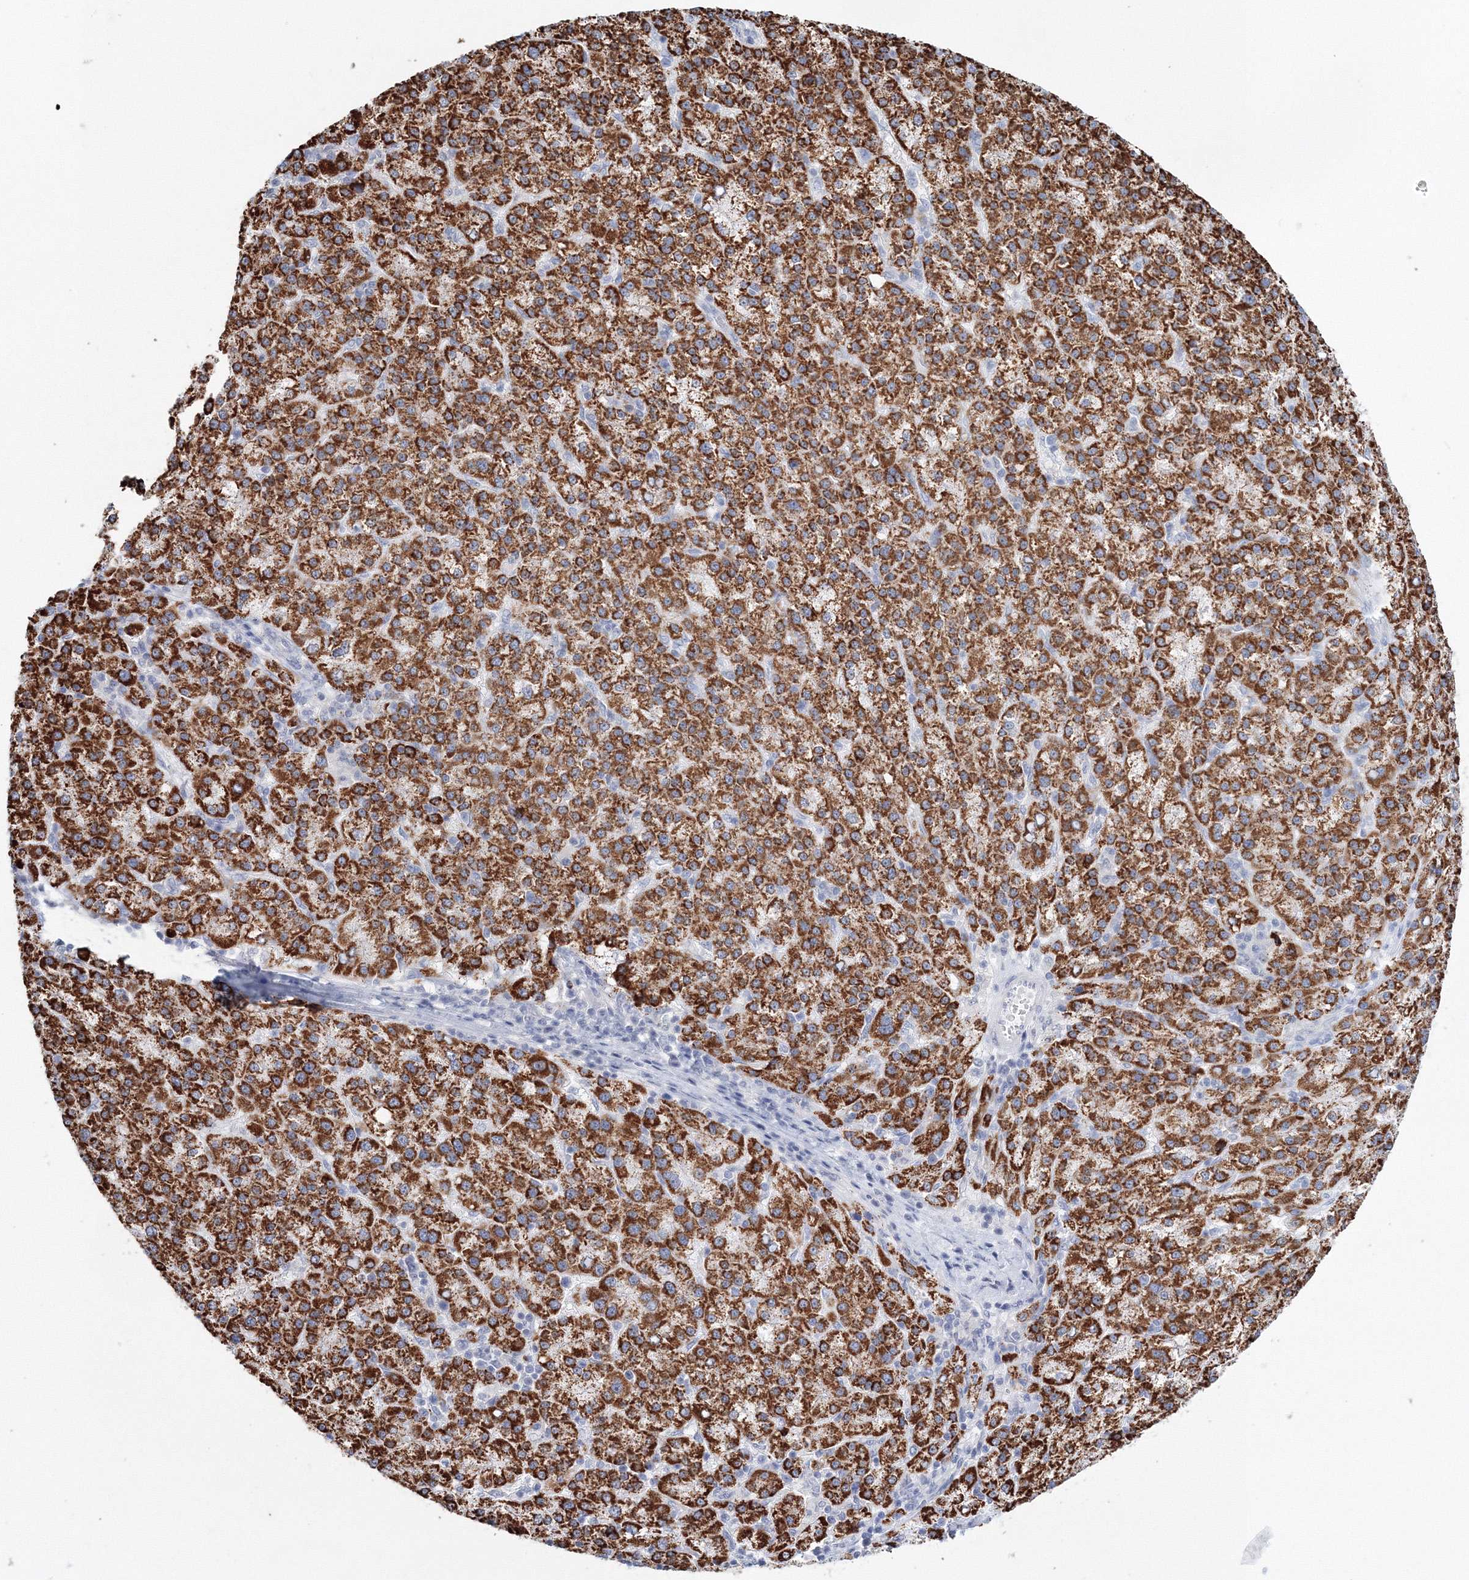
{"staining": {"intensity": "strong", "quantity": ">75%", "location": "cytoplasmic/membranous"}, "tissue": "liver cancer", "cell_type": "Tumor cells", "image_type": "cancer", "snomed": [{"axis": "morphology", "description": "Carcinoma, Hepatocellular, NOS"}, {"axis": "topography", "description": "Liver"}], "caption": "Brown immunohistochemical staining in human liver cancer (hepatocellular carcinoma) displays strong cytoplasmic/membranous staining in about >75% of tumor cells. The protein of interest is stained brown, and the nuclei are stained in blue (DAB (3,3'-diaminobenzidine) IHC with brightfield microscopy, high magnification).", "gene": "VSIG1", "patient": {"sex": "female", "age": 58}}